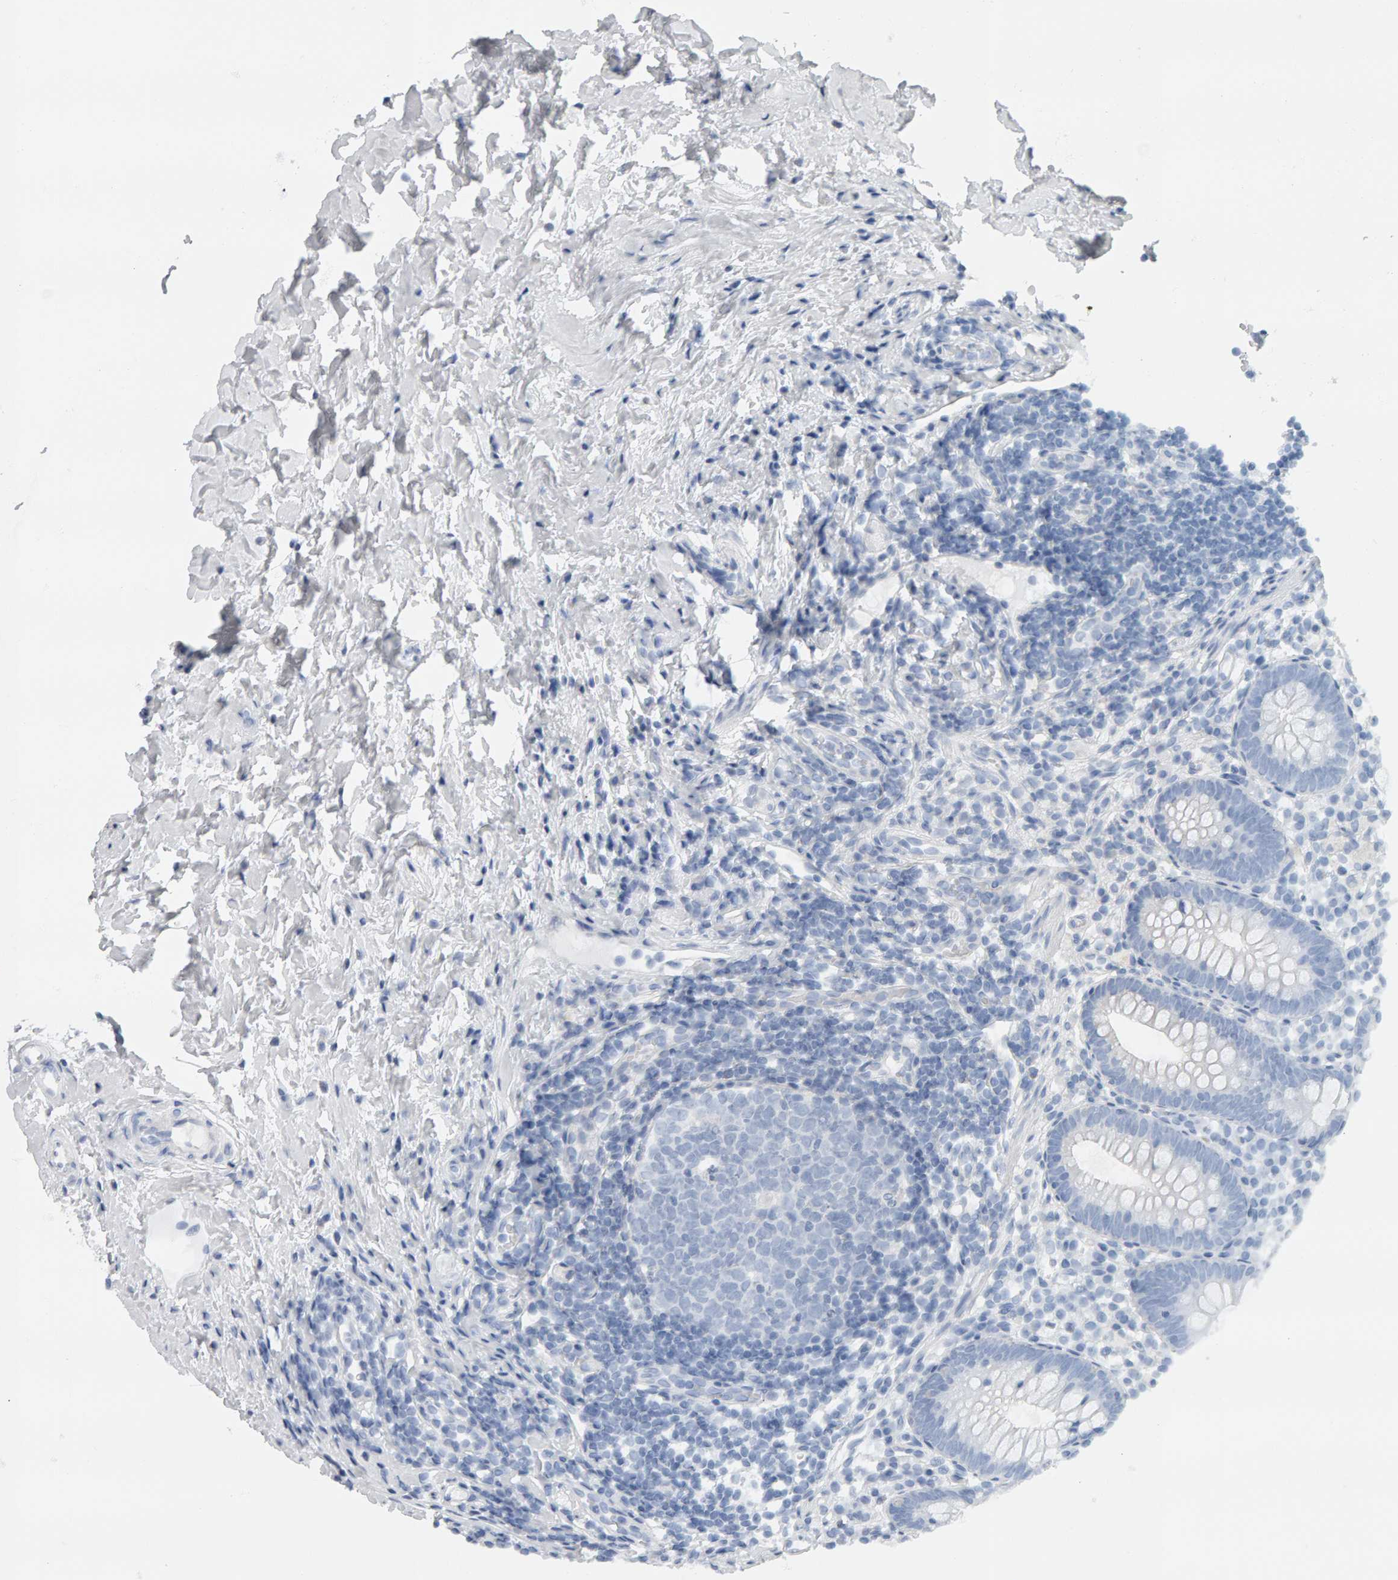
{"staining": {"intensity": "negative", "quantity": "none", "location": "none"}, "tissue": "appendix", "cell_type": "Glandular cells", "image_type": "normal", "snomed": [{"axis": "morphology", "description": "Normal tissue, NOS"}, {"axis": "topography", "description": "Appendix"}], "caption": "This is a photomicrograph of immunohistochemistry (IHC) staining of normal appendix, which shows no expression in glandular cells.", "gene": "ADHFE1", "patient": {"sex": "female", "age": 20}}